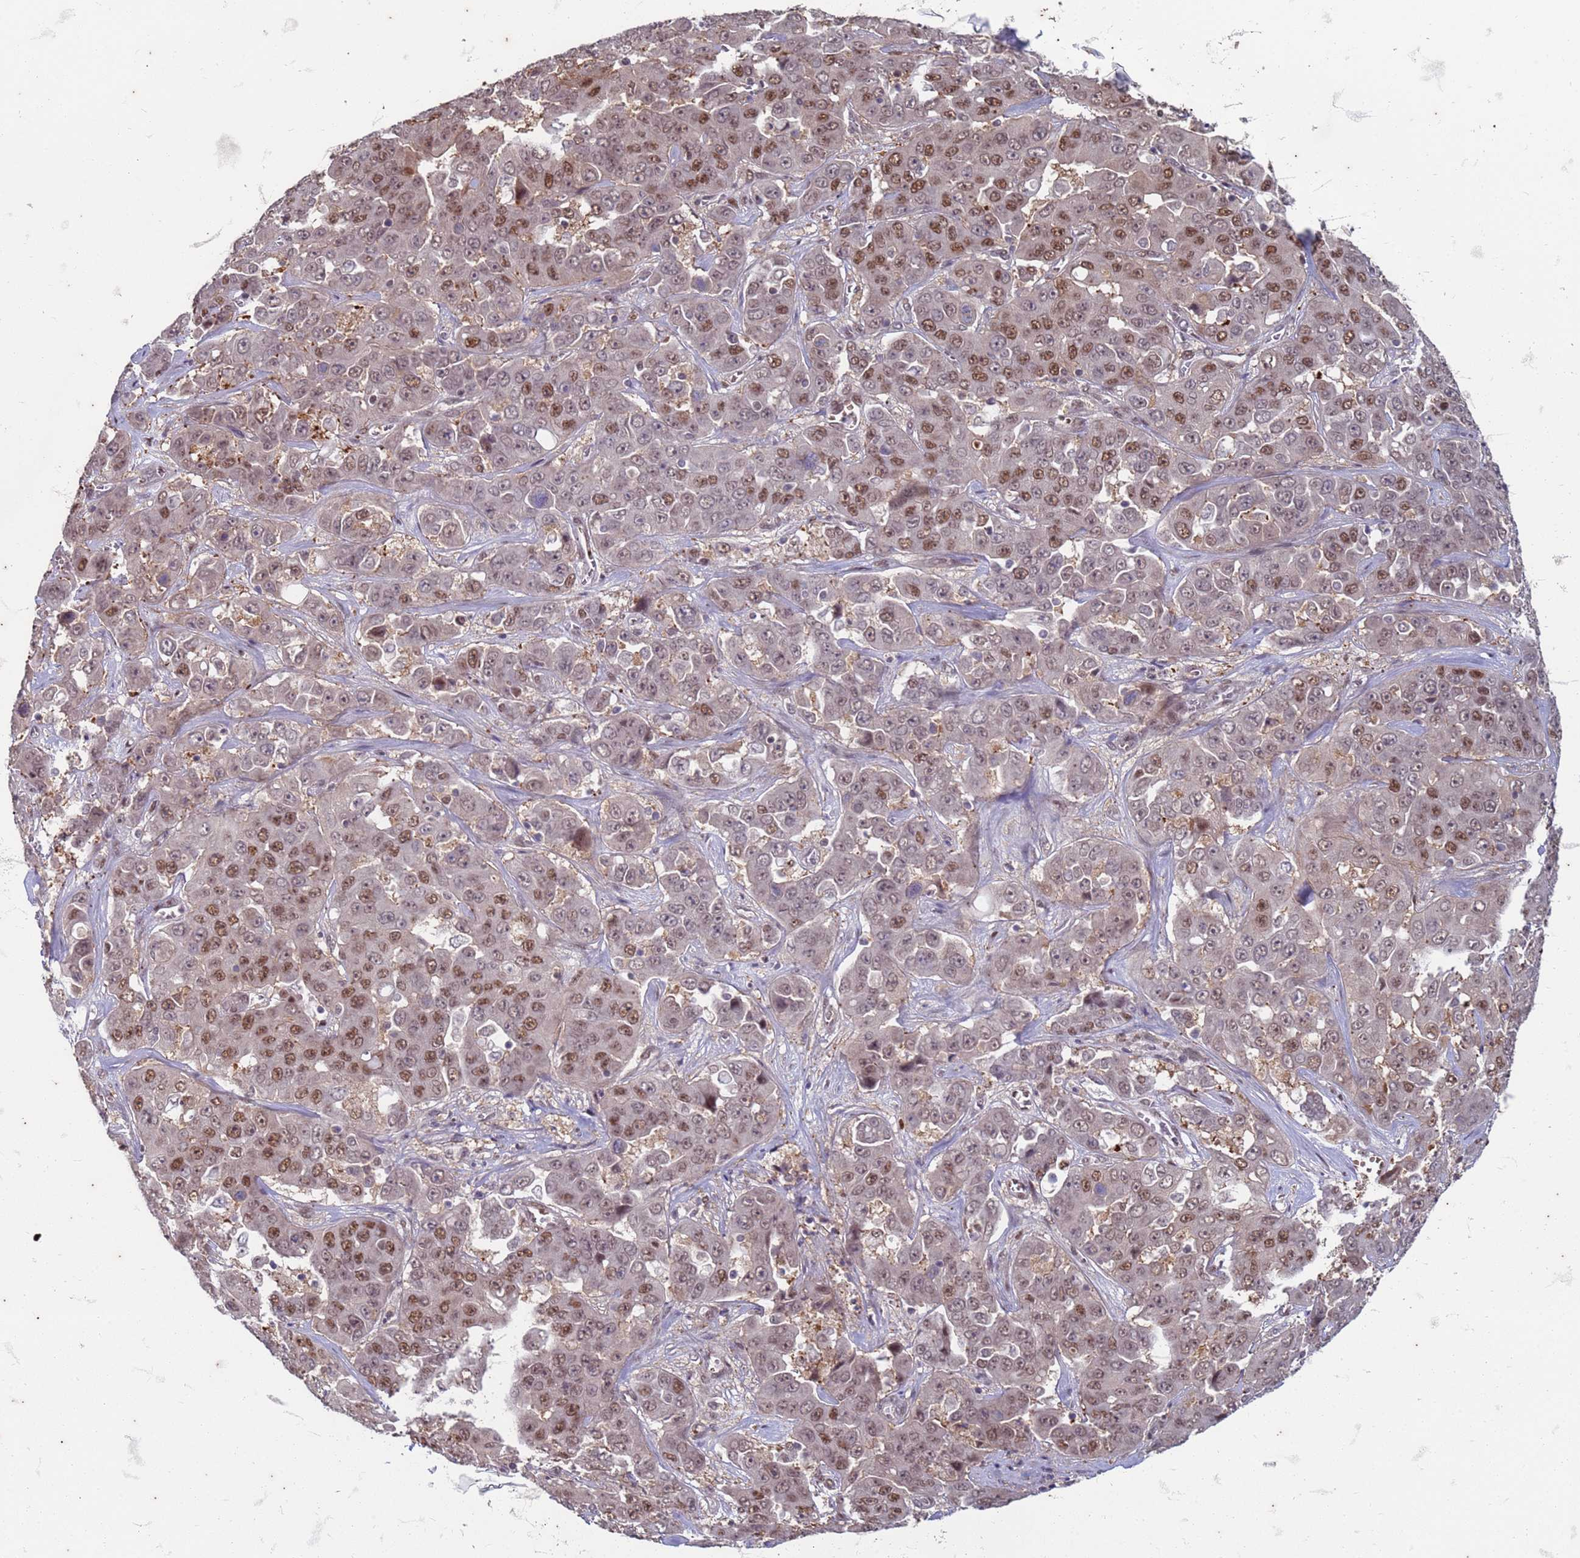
{"staining": {"intensity": "moderate", "quantity": ">75%", "location": "nuclear"}, "tissue": "liver cancer", "cell_type": "Tumor cells", "image_type": "cancer", "snomed": [{"axis": "morphology", "description": "Cholangiocarcinoma"}, {"axis": "topography", "description": "Liver"}], "caption": "About >75% of tumor cells in liver cholangiocarcinoma show moderate nuclear protein staining as visualized by brown immunohistochemical staining.", "gene": "TRMT6", "patient": {"sex": "female", "age": 52}}